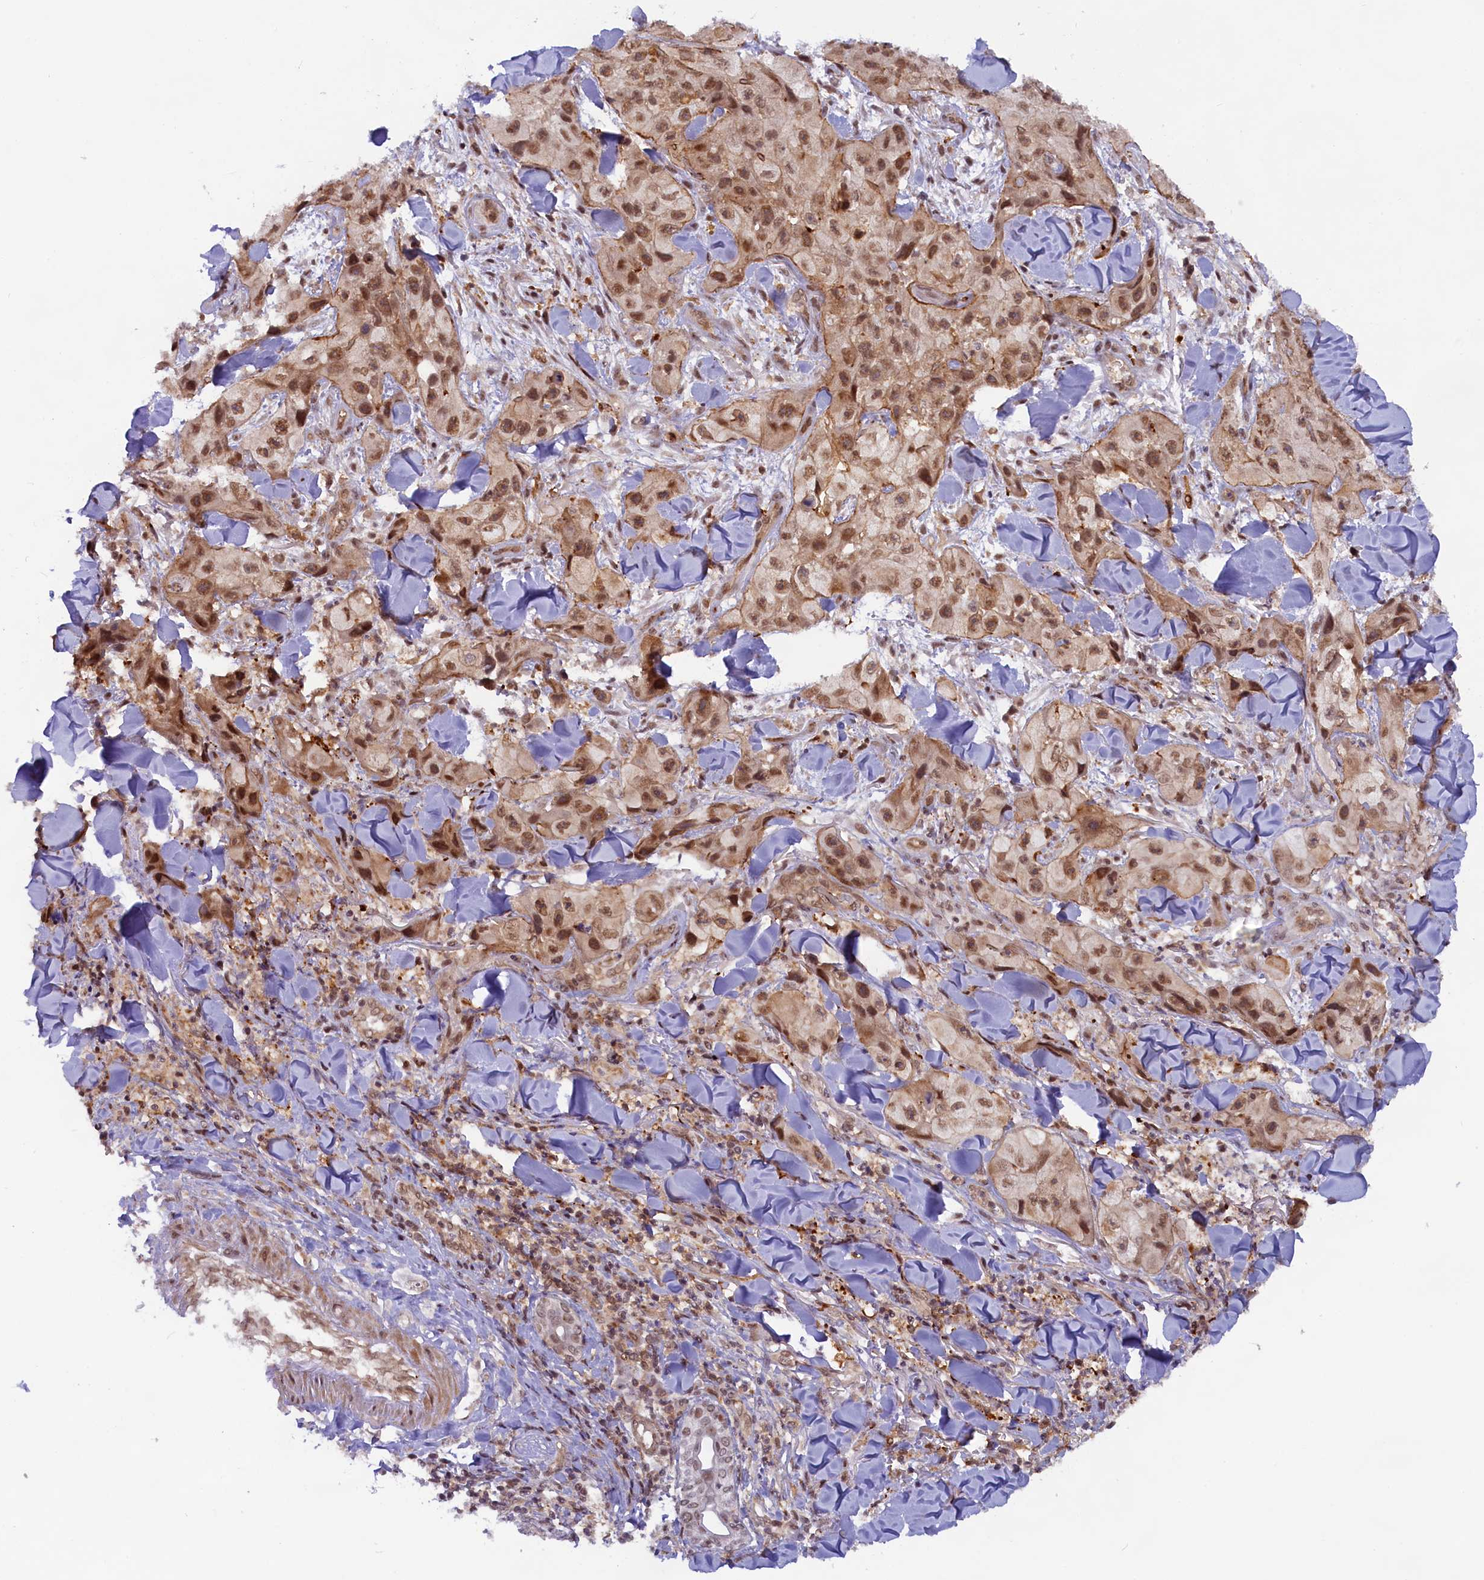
{"staining": {"intensity": "moderate", "quantity": ">75%", "location": "nuclear"}, "tissue": "skin cancer", "cell_type": "Tumor cells", "image_type": "cancer", "snomed": [{"axis": "morphology", "description": "Squamous cell carcinoma, NOS"}, {"axis": "topography", "description": "Skin"}, {"axis": "topography", "description": "Subcutis"}], "caption": "A brown stain highlights moderate nuclear staining of a protein in skin cancer tumor cells.", "gene": "FCHO1", "patient": {"sex": "male", "age": 73}}